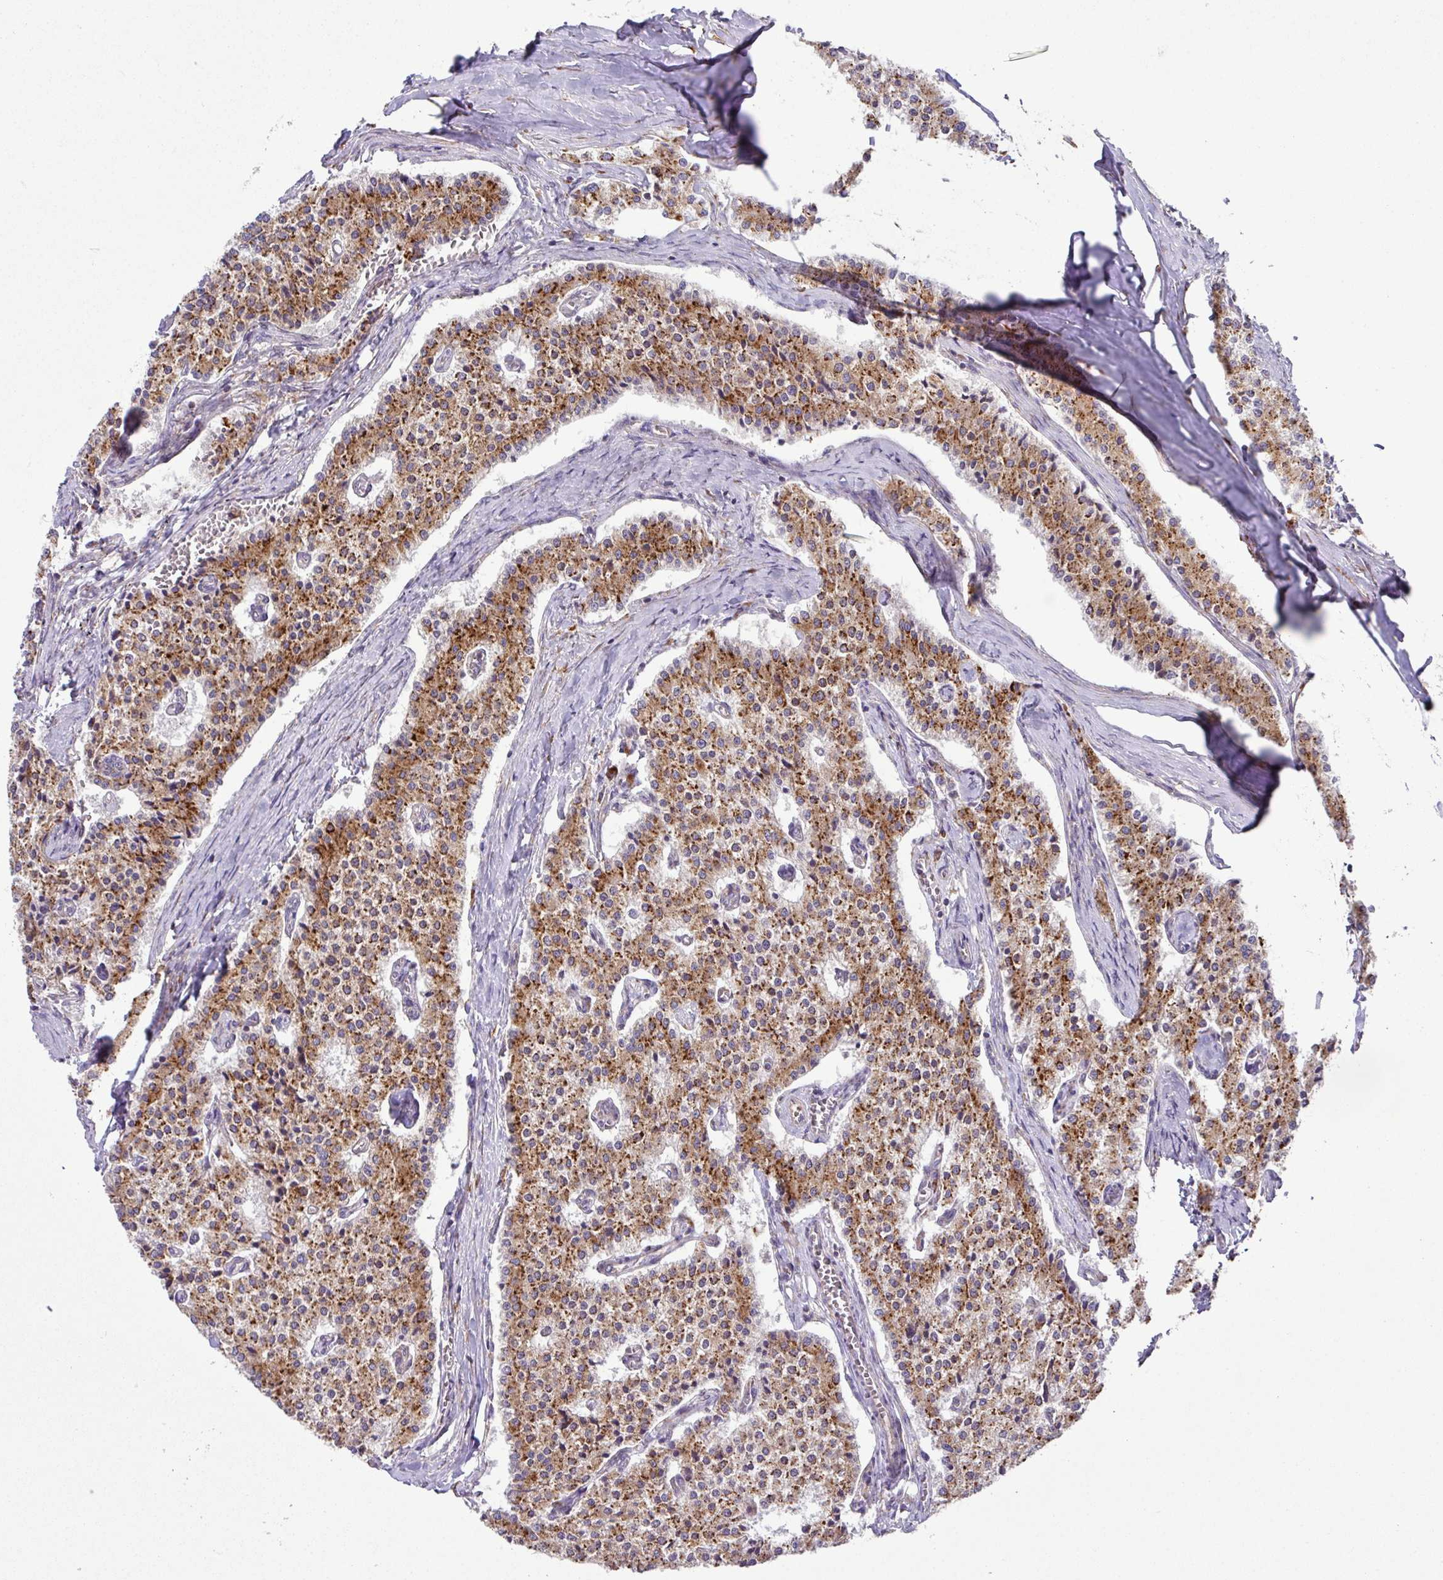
{"staining": {"intensity": "moderate", "quantity": ">75%", "location": "cytoplasmic/membranous"}, "tissue": "carcinoid", "cell_type": "Tumor cells", "image_type": "cancer", "snomed": [{"axis": "morphology", "description": "Carcinoid, malignant, NOS"}, {"axis": "topography", "description": "Colon"}], "caption": "DAB (3,3'-diaminobenzidine) immunohistochemical staining of malignant carcinoid exhibits moderate cytoplasmic/membranous protein expression in about >75% of tumor cells. (Stains: DAB (3,3'-diaminobenzidine) in brown, nuclei in blue, Microscopy: brightfield microscopy at high magnification).", "gene": "SLC39A7", "patient": {"sex": "female", "age": 52}}